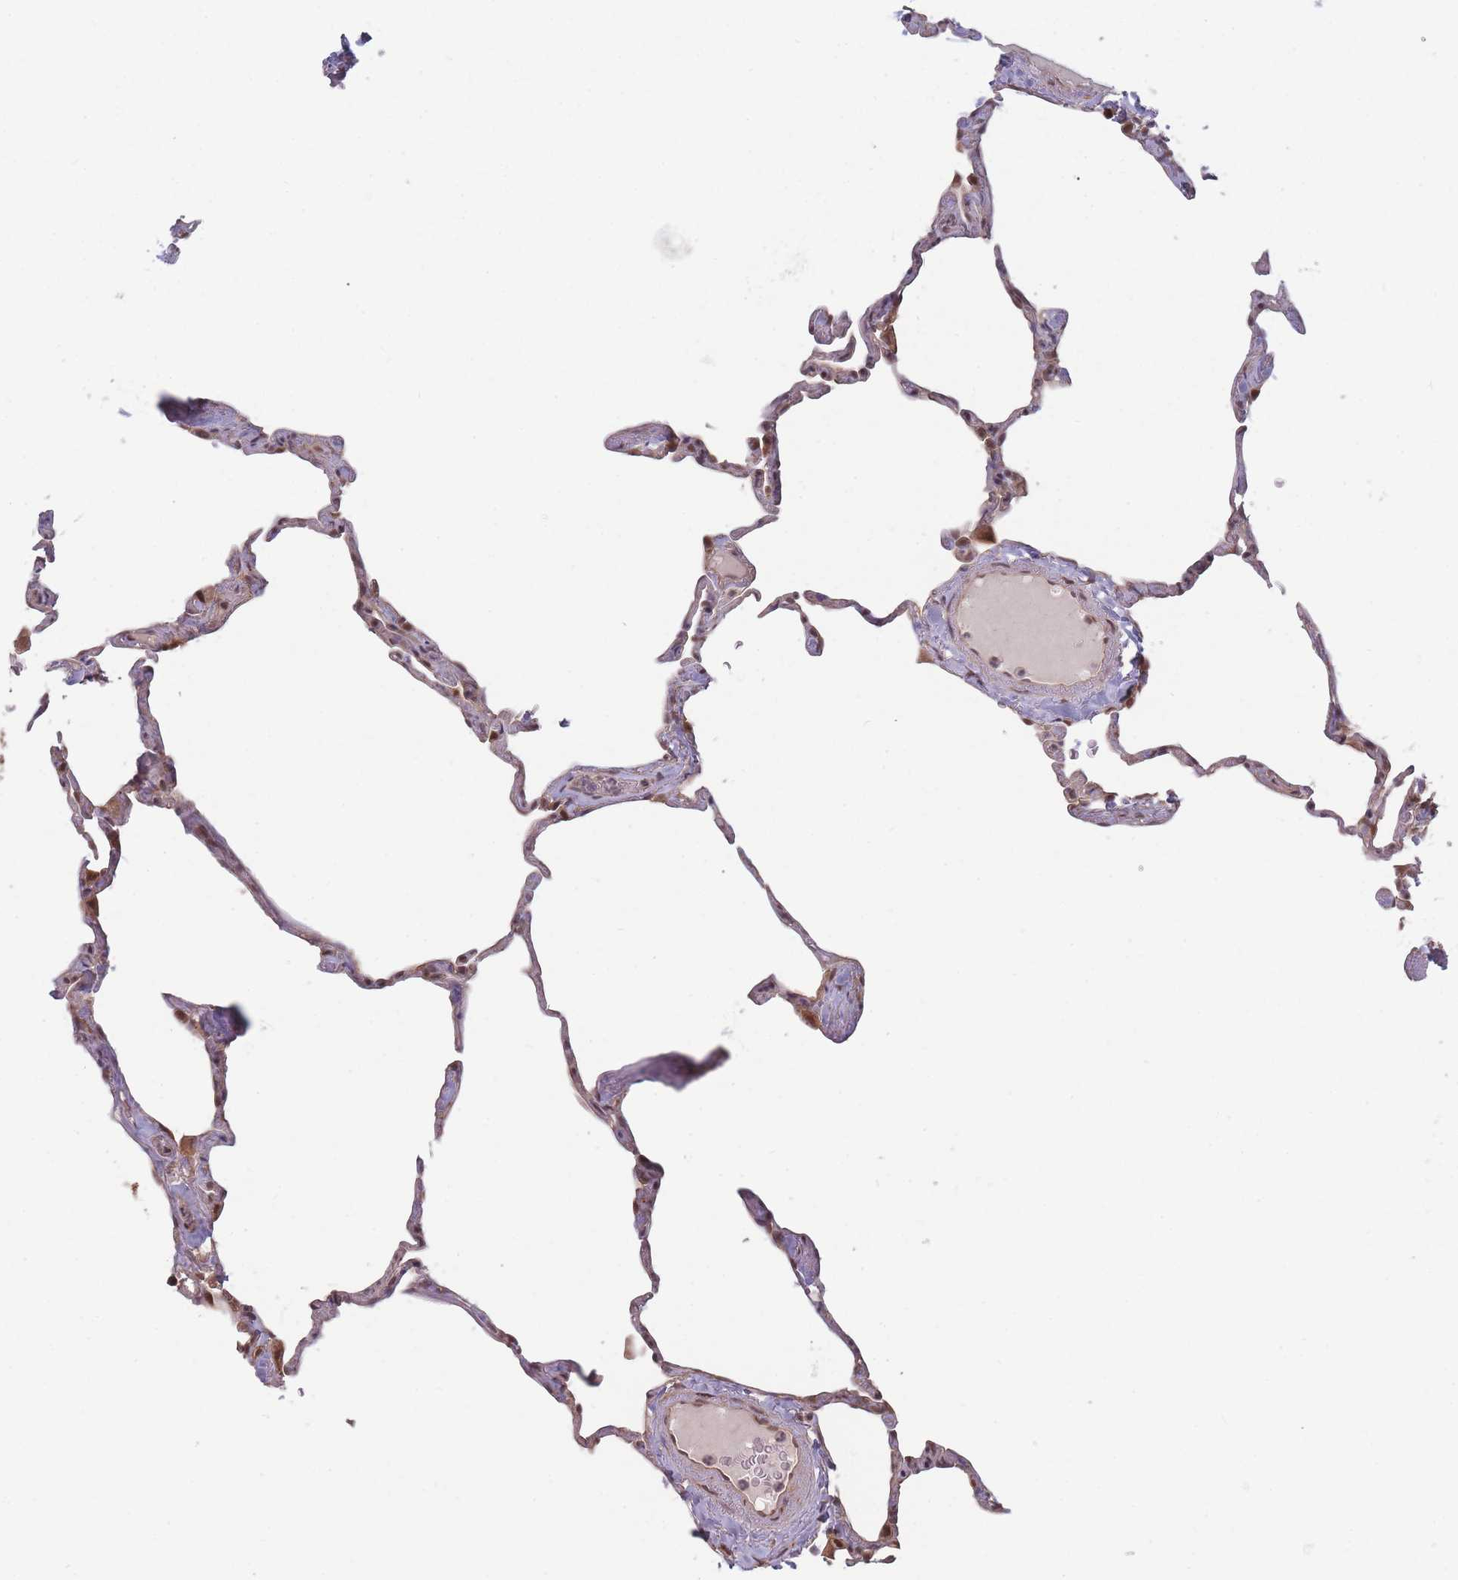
{"staining": {"intensity": "moderate", "quantity": "25%-75%", "location": "cytoplasmic/membranous"}, "tissue": "lung", "cell_type": "Alveolar cells", "image_type": "normal", "snomed": [{"axis": "morphology", "description": "Normal tissue, NOS"}, {"axis": "topography", "description": "Lung"}], "caption": "Immunohistochemical staining of normal human lung exhibits medium levels of moderate cytoplasmic/membranous positivity in approximately 25%-75% of alveolar cells. (Brightfield microscopy of DAB IHC at high magnification).", "gene": "RPS18", "patient": {"sex": "male", "age": 65}}